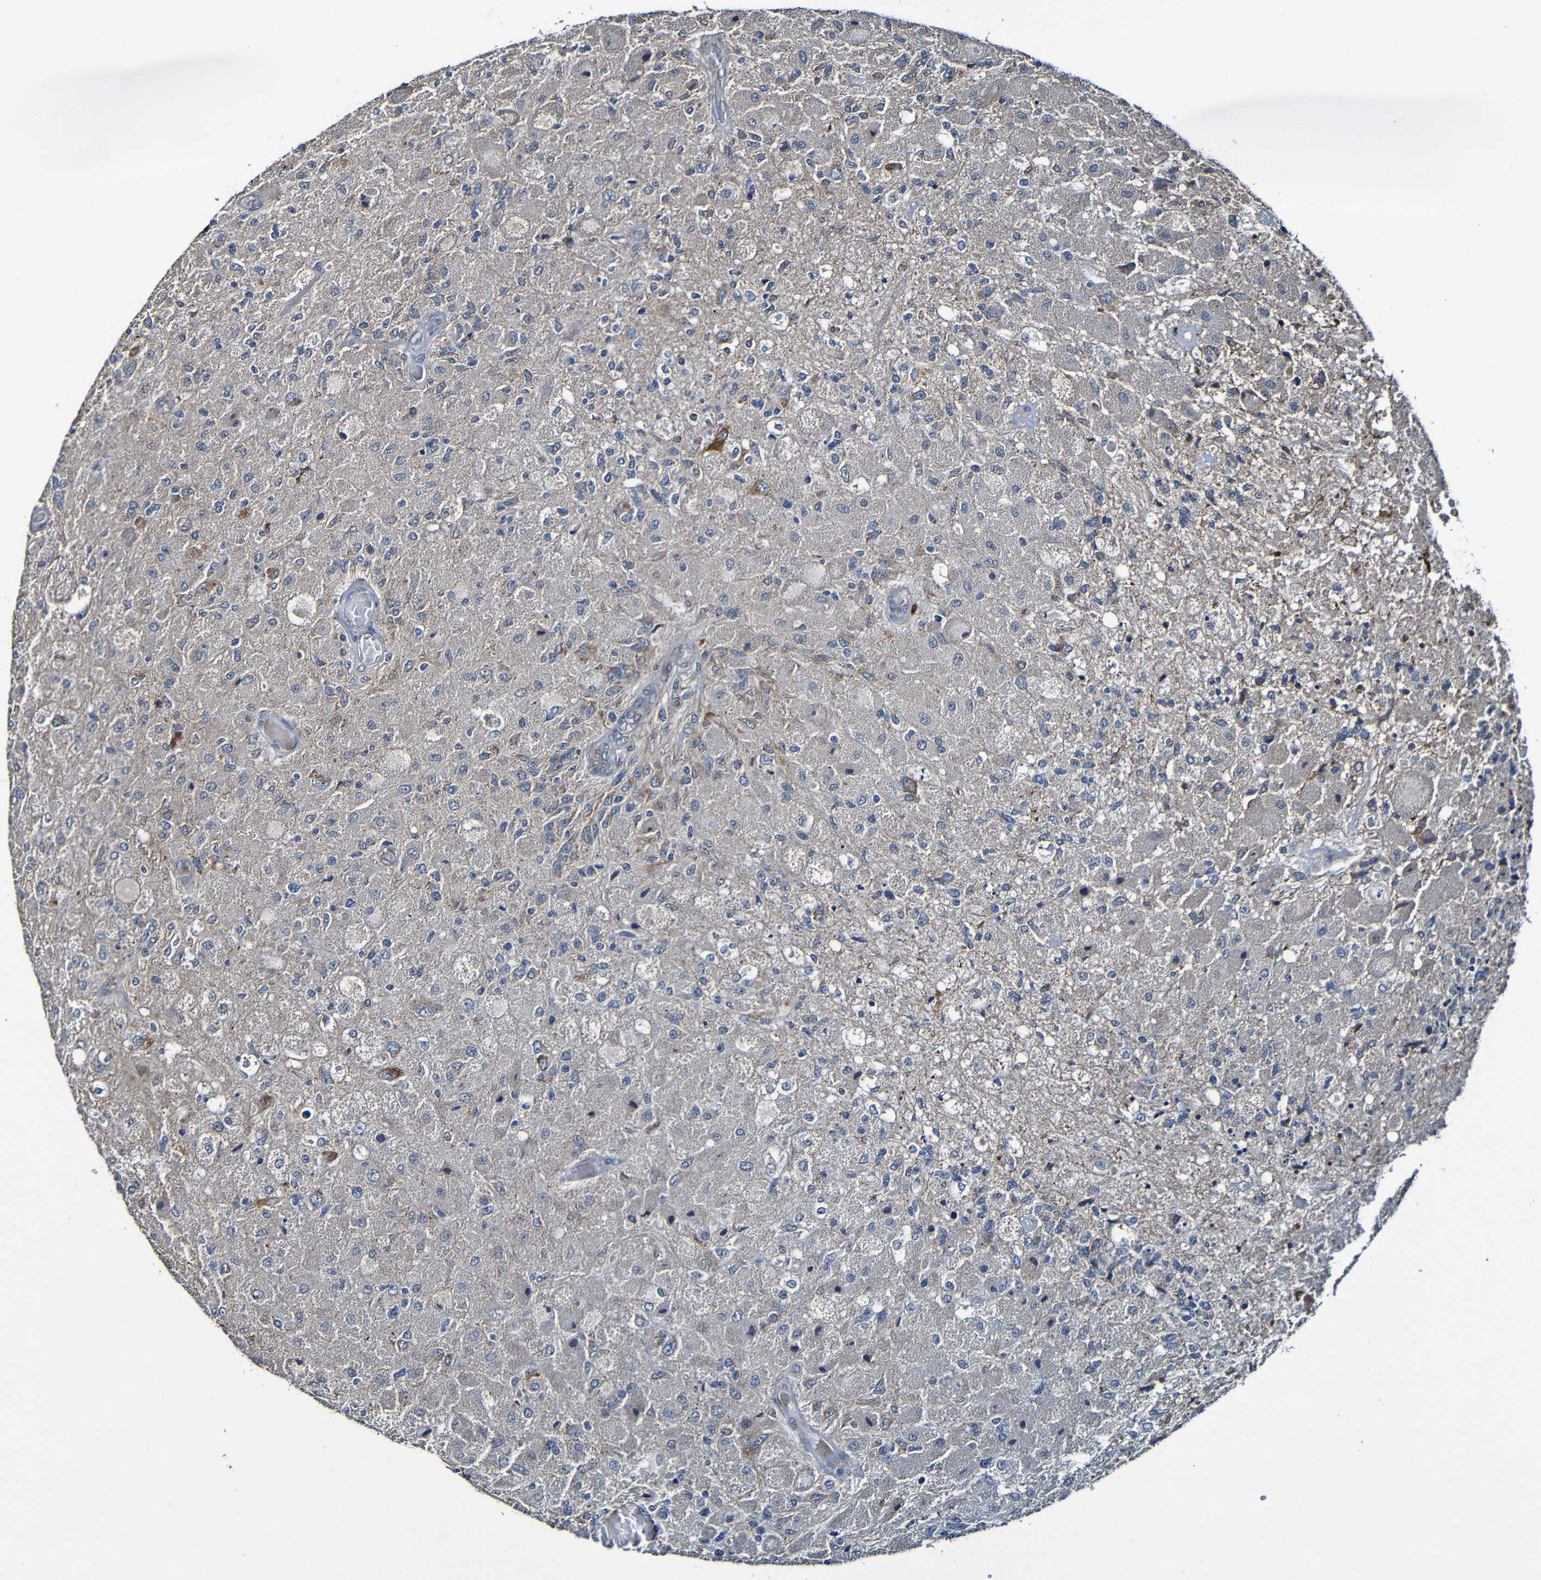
{"staining": {"intensity": "moderate", "quantity": "<25%", "location": "cytoplasmic/membranous"}, "tissue": "glioma", "cell_type": "Tumor cells", "image_type": "cancer", "snomed": [{"axis": "morphology", "description": "Normal tissue, NOS"}, {"axis": "morphology", "description": "Glioma, malignant, High grade"}, {"axis": "topography", "description": "Cerebral cortex"}], "caption": "There is low levels of moderate cytoplasmic/membranous staining in tumor cells of glioma, as demonstrated by immunohistochemical staining (brown color).", "gene": "ADAM15", "patient": {"sex": "male", "age": 77}}